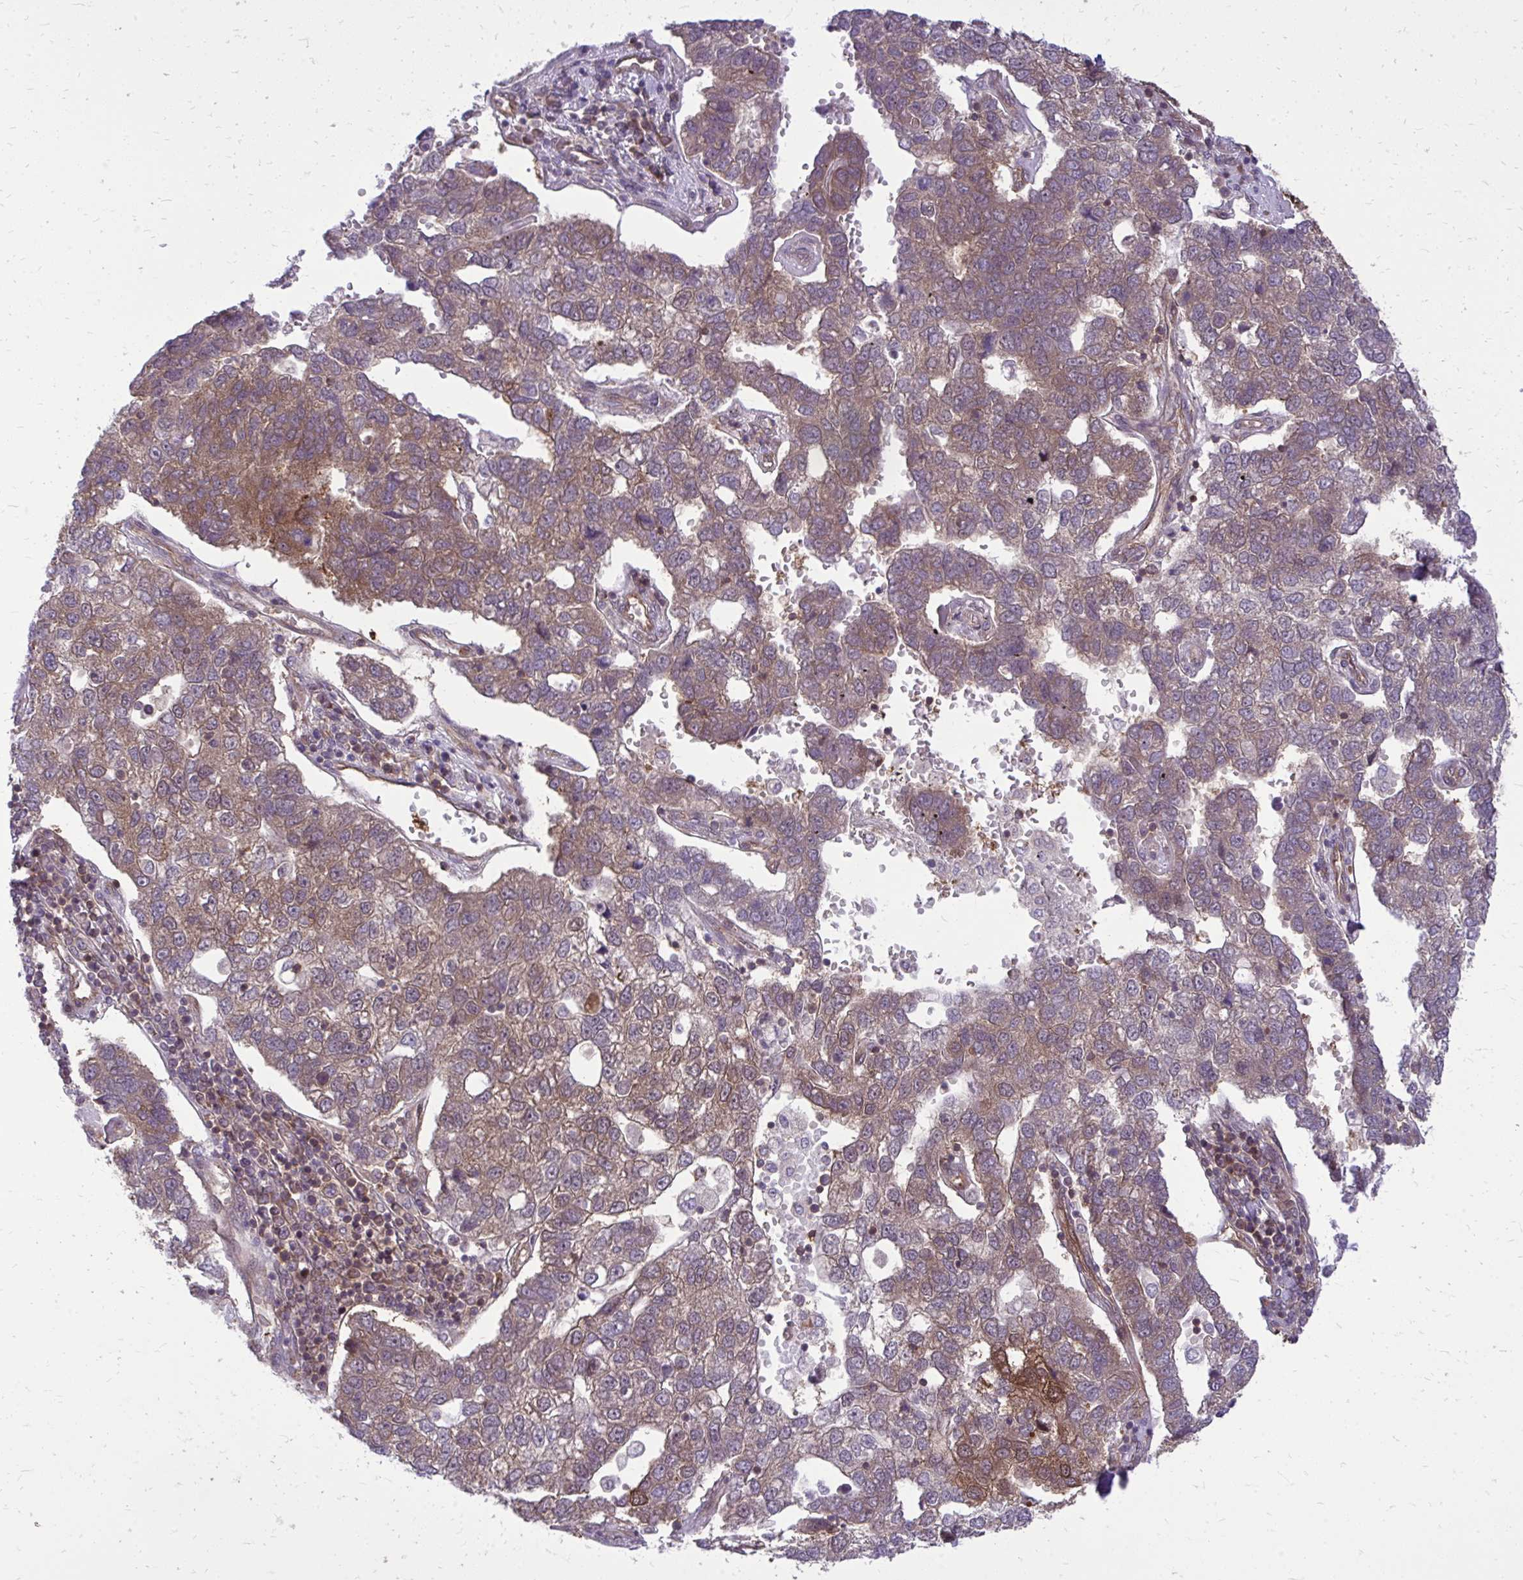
{"staining": {"intensity": "moderate", "quantity": "25%-75%", "location": "cytoplasmic/membranous"}, "tissue": "pancreatic cancer", "cell_type": "Tumor cells", "image_type": "cancer", "snomed": [{"axis": "morphology", "description": "Adenocarcinoma, NOS"}, {"axis": "topography", "description": "Pancreas"}], "caption": "A high-resolution micrograph shows immunohistochemistry staining of pancreatic adenocarcinoma, which reveals moderate cytoplasmic/membranous staining in about 25%-75% of tumor cells.", "gene": "PPP5C", "patient": {"sex": "female", "age": 61}}